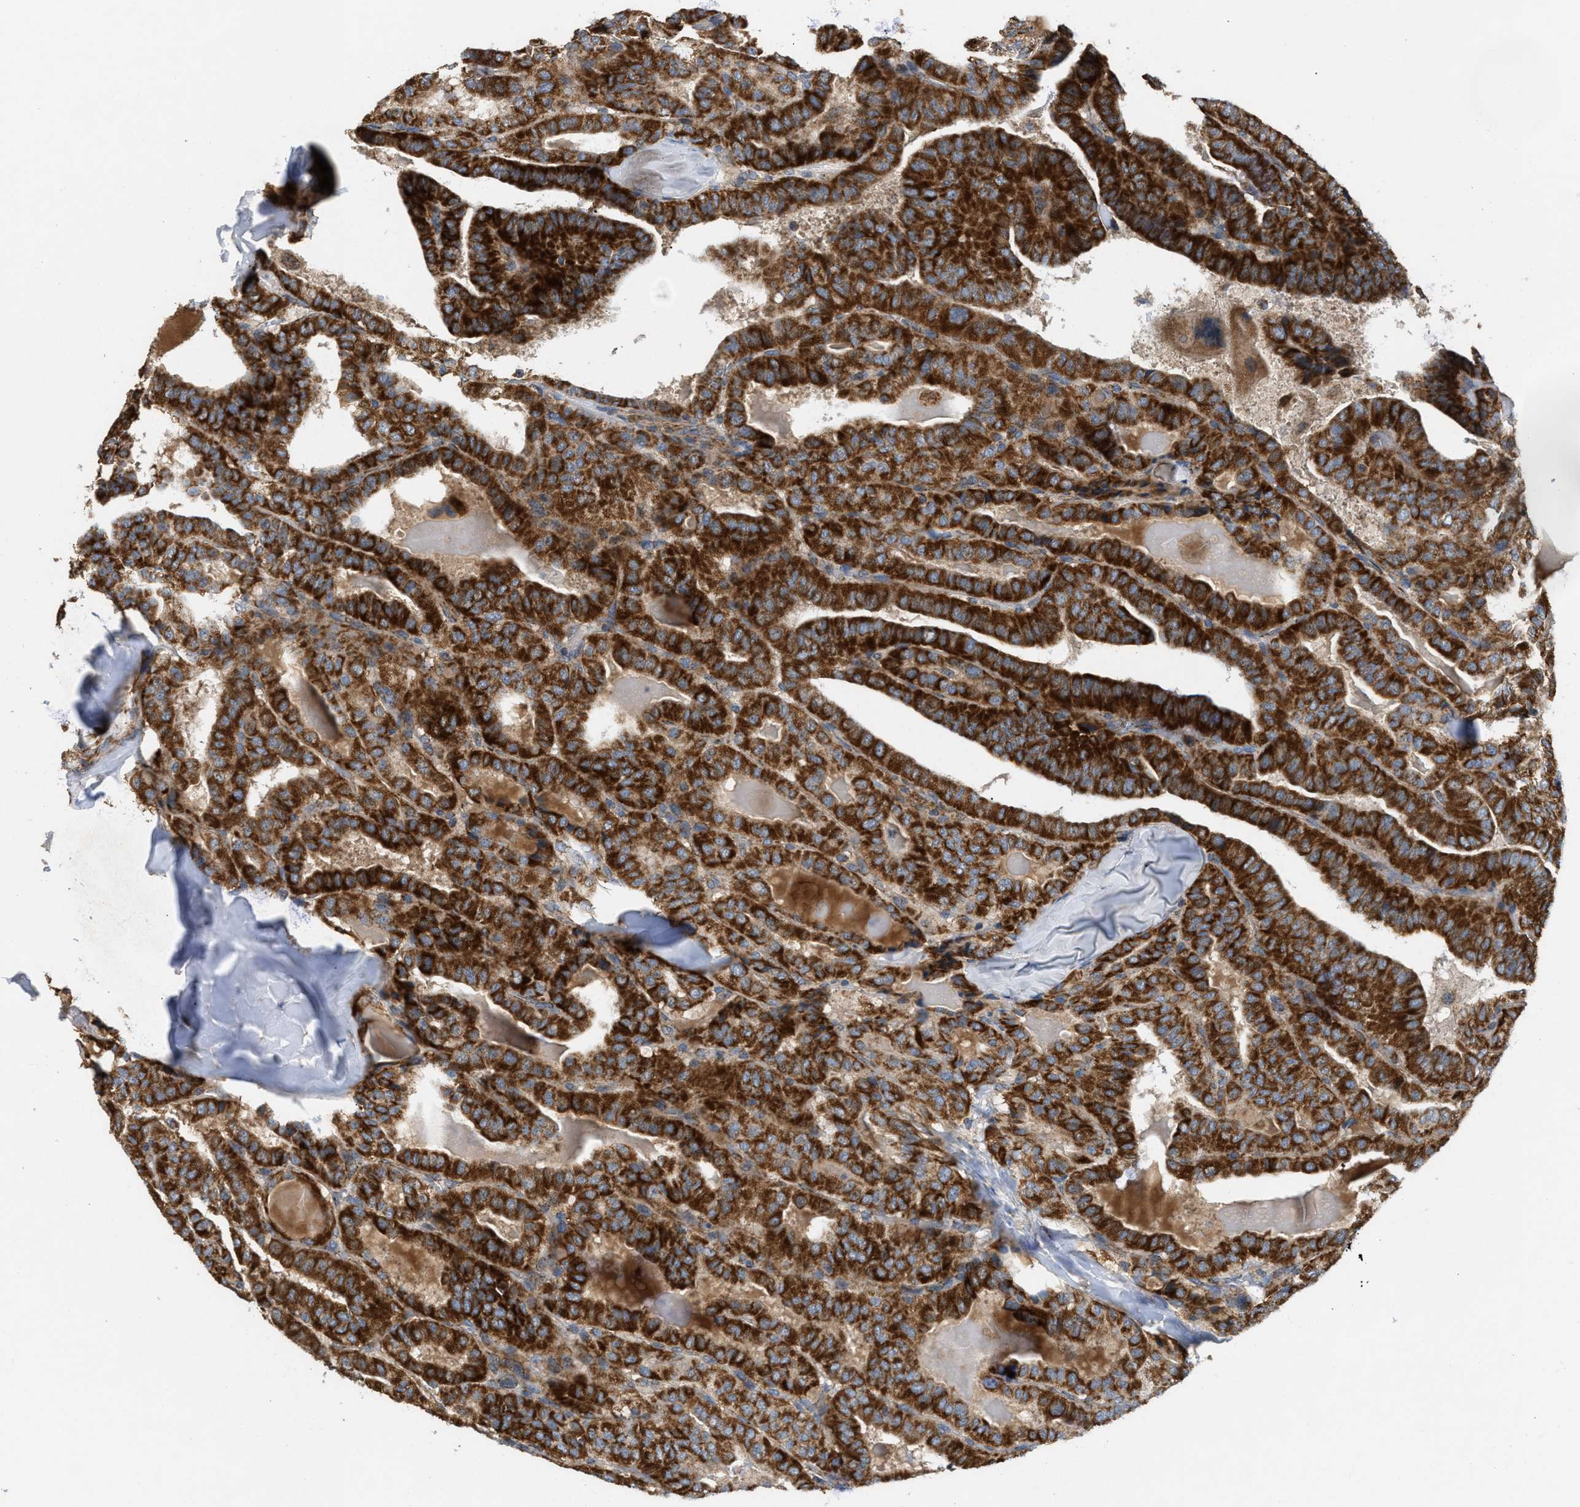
{"staining": {"intensity": "strong", "quantity": ">75%", "location": "cytoplasmic/membranous"}, "tissue": "thyroid cancer", "cell_type": "Tumor cells", "image_type": "cancer", "snomed": [{"axis": "morphology", "description": "Papillary adenocarcinoma, NOS"}, {"axis": "topography", "description": "Thyroid gland"}], "caption": "Immunohistochemical staining of human thyroid cancer reveals high levels of strong cytoplasmic/membranous positivity in approximately >75% of tumor cells. (brown staining indicates protein expression, while blue staining denotes nuclei).", "gene": "TACO1", "patient": {"sex": "male", "age": 77}}